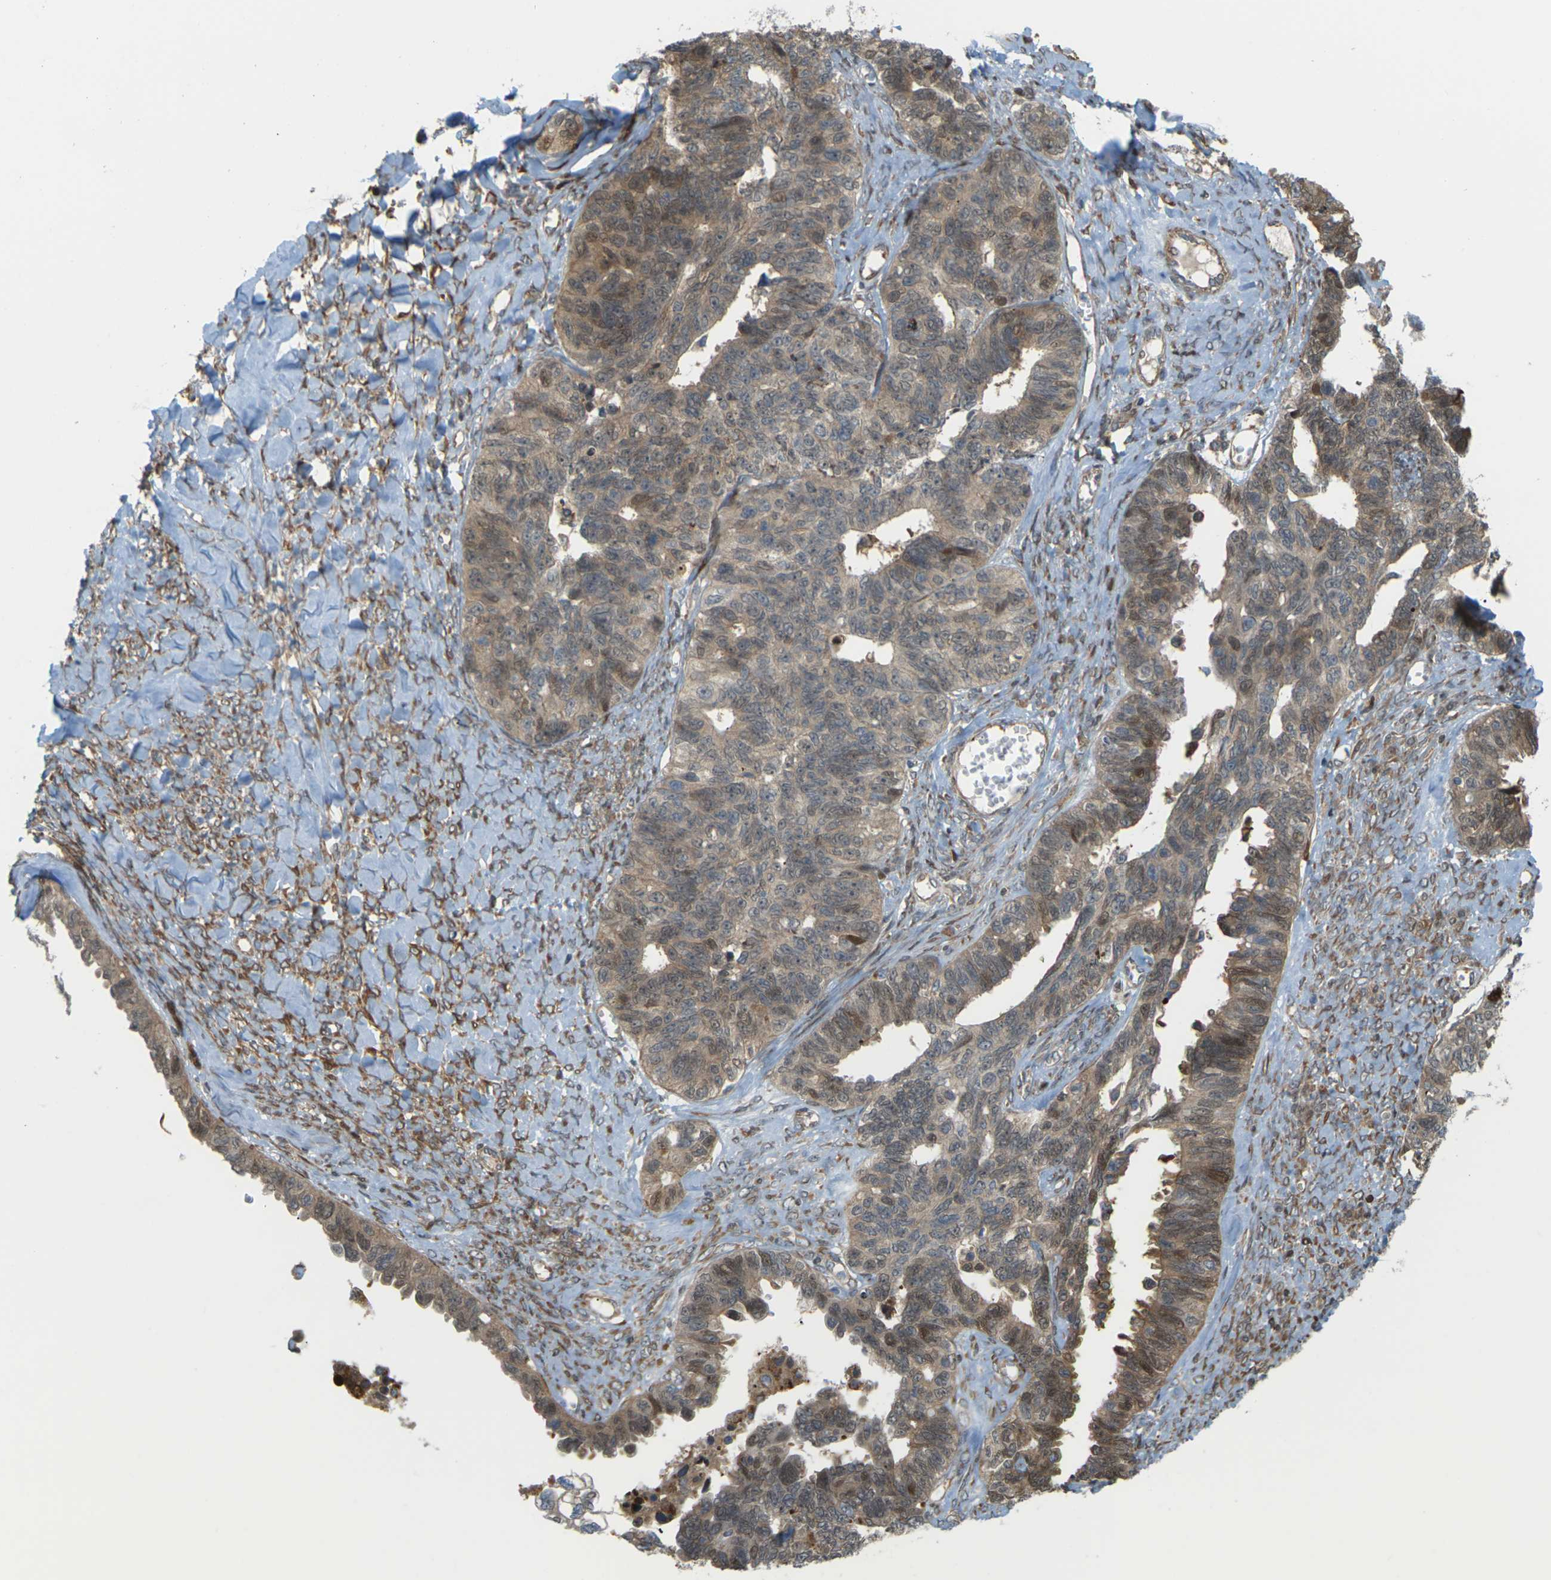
{"staining": {"intensity": "moderate", "quantity": ">75%", "location": "cytoplasmic/membranous"}, "tissue": "ovarian cancer", "cell_type": "Tumor cells", "image_type": "cancer", "snomed": [{"axis": "morphology", "description": "Cystadenocarcinoma, serous, NOS"}, {"axis": "topography", "description": "Ovary"}], "caption": "Protein analysis of ovarian cancer tissue shows moderate cytoplasmic/membranous positivity in about >75% of tumor cells.", "gene": "ROBO1", "patient": {"sex": "female", "age": 79}}